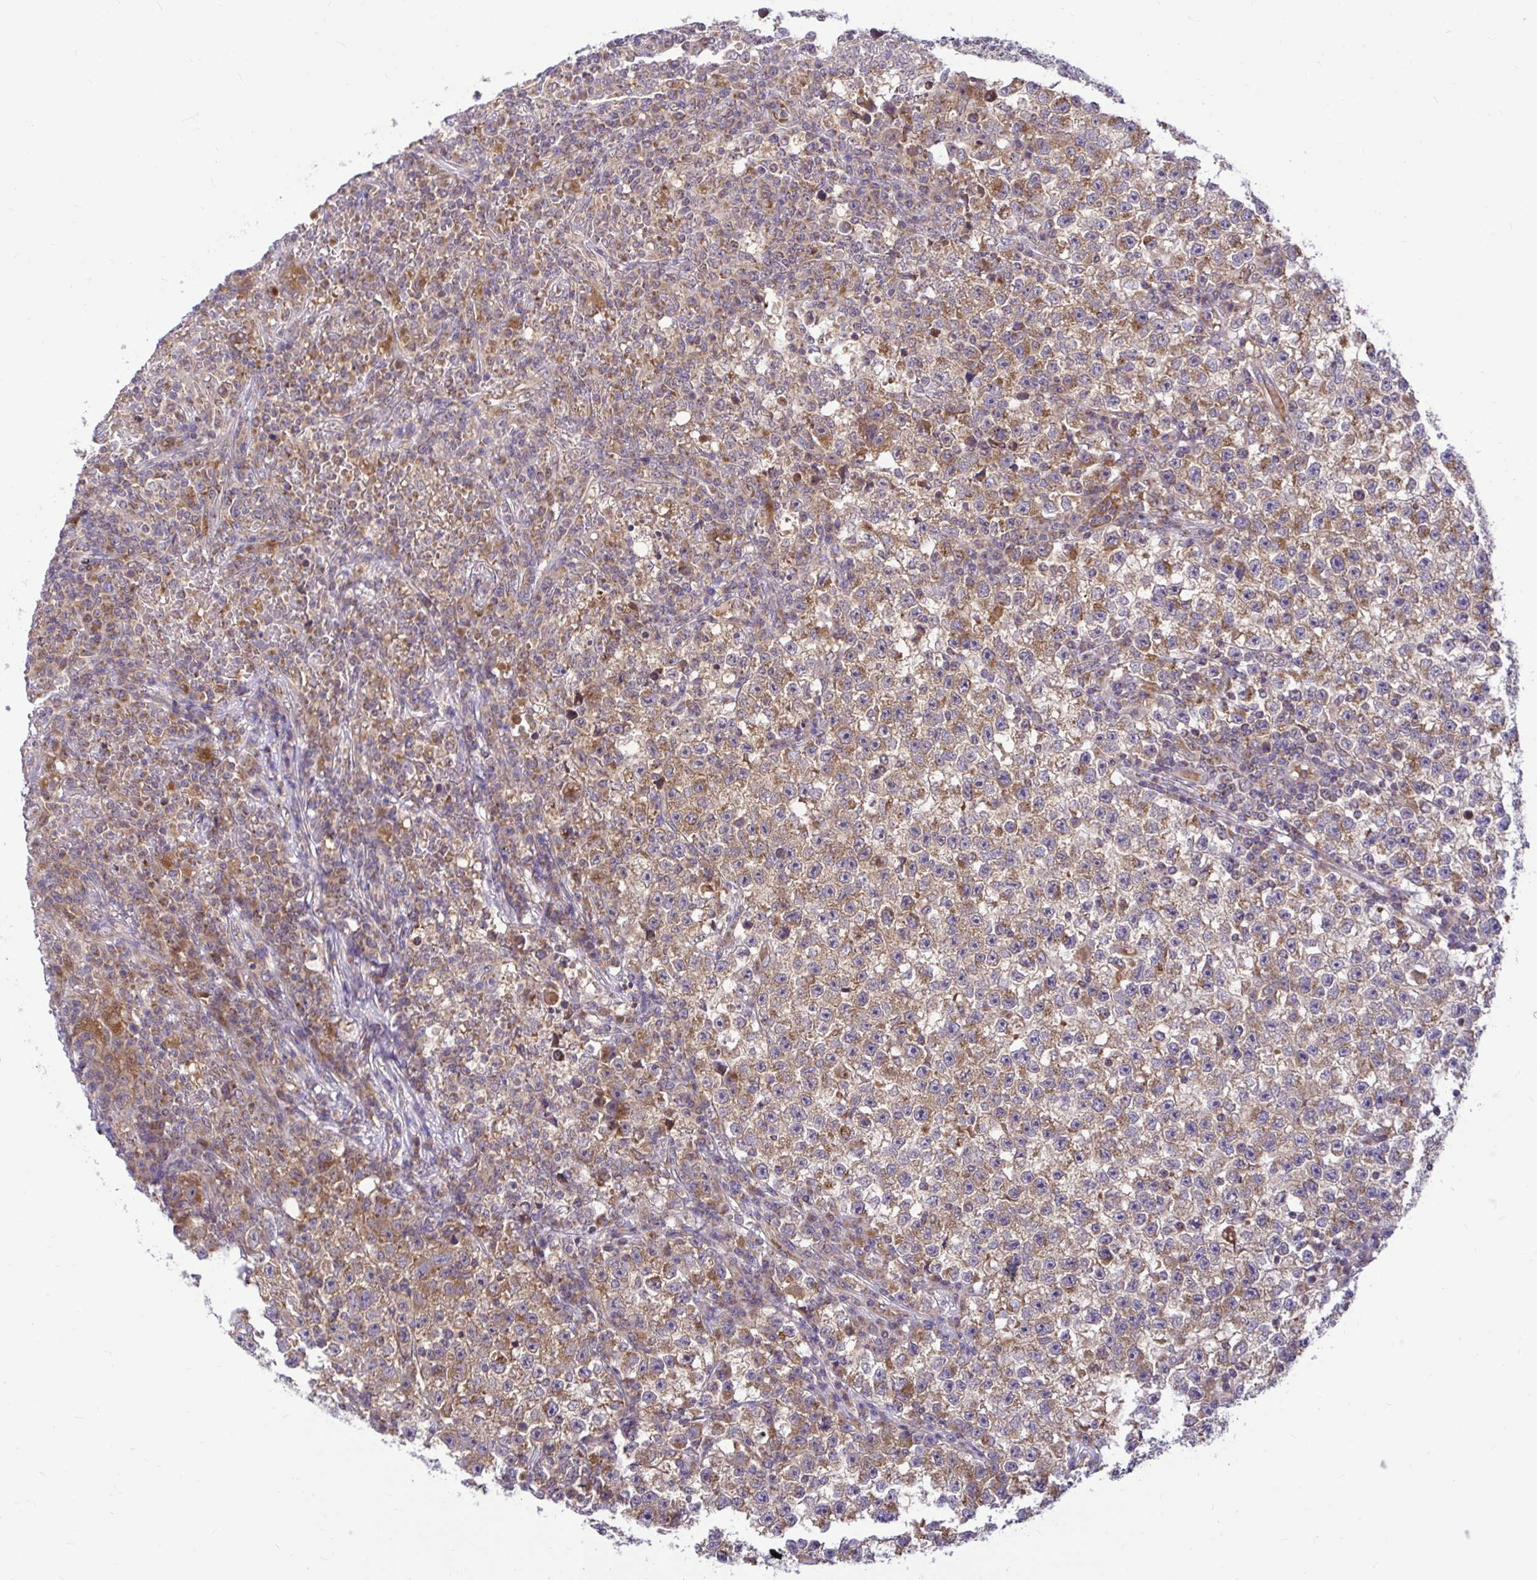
{"staining": {"intensity": "moderate", "quantity": ">75%", "location": "cytoplasmic/membranous"}, "tissue": "testis cancer", "cell_type": "Tumor cells", "image_type": "cancer", "snomed": [{"axis": "morphology", "description": "Seminoma, NOS"}, {"axis": "topography", "description": "Testis"}], "caption": "About >75% of tumor cells in testis seminoma exhibit moderate cytoplasmic/membranous protein expression as visualized by brown immunohistochemical staining.", "gene": "VTI1B", "patient": {"sex": "male", "age": 22}}